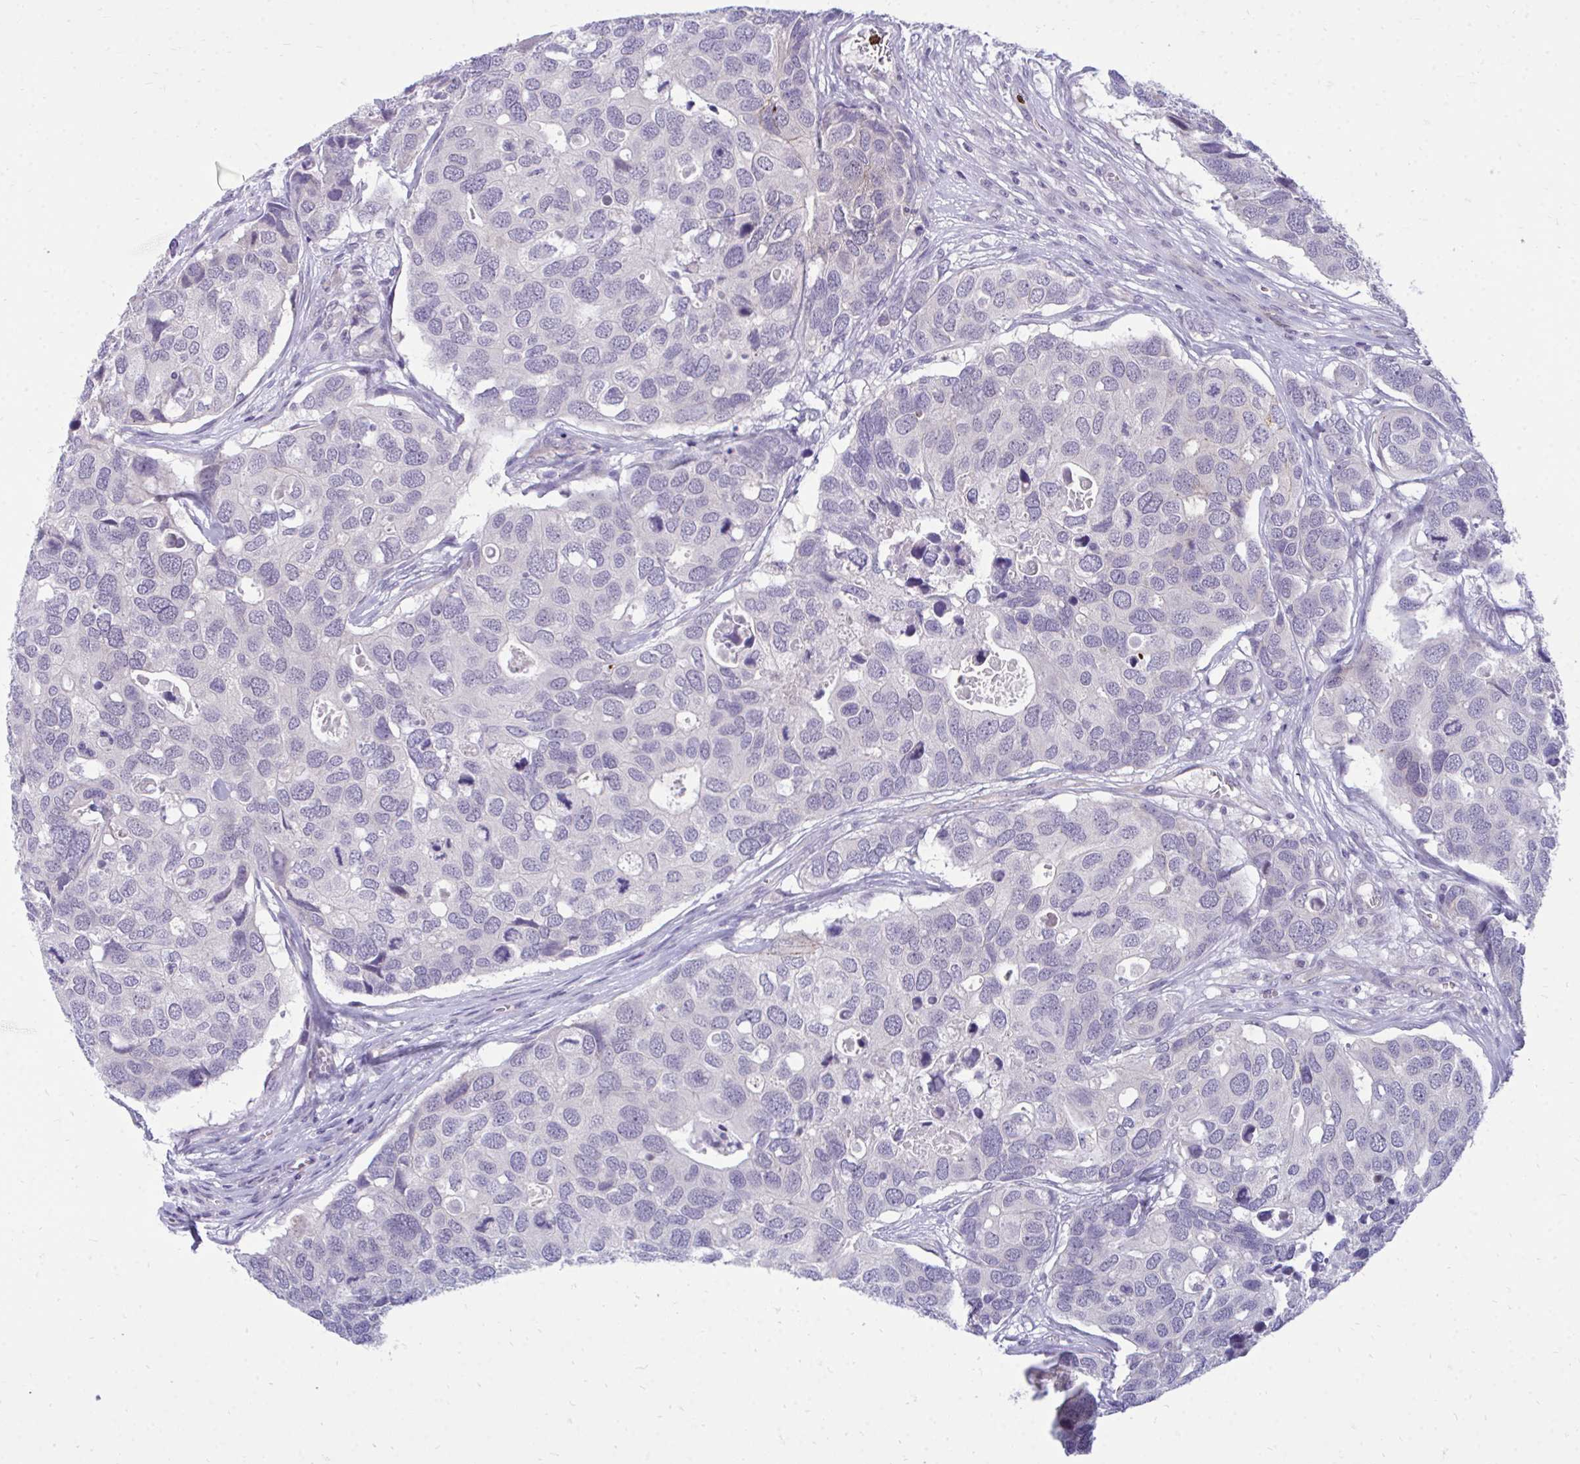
{"staining": {"intensity": "negative", "quantity": "none", "location": "none"}, "tissue": "breast cancer", "cell_type": "Tumor cells", "image_type": "cancer", "snomed": [{"axis": "morphology", "description": "Duct carcinoma"}, {"axis": "topography", "description": "Breast"}], "caption": "Tumor cells show no significant positivity in invasive ductal carcinoma (breast). Brightfield microscopy of immunohistochemistry stained with DAB (brown) and hematoxylin (blue), captured at high magnification.", "gene": "ACSL5", "patient": {"sex": "female", "age": 83}}